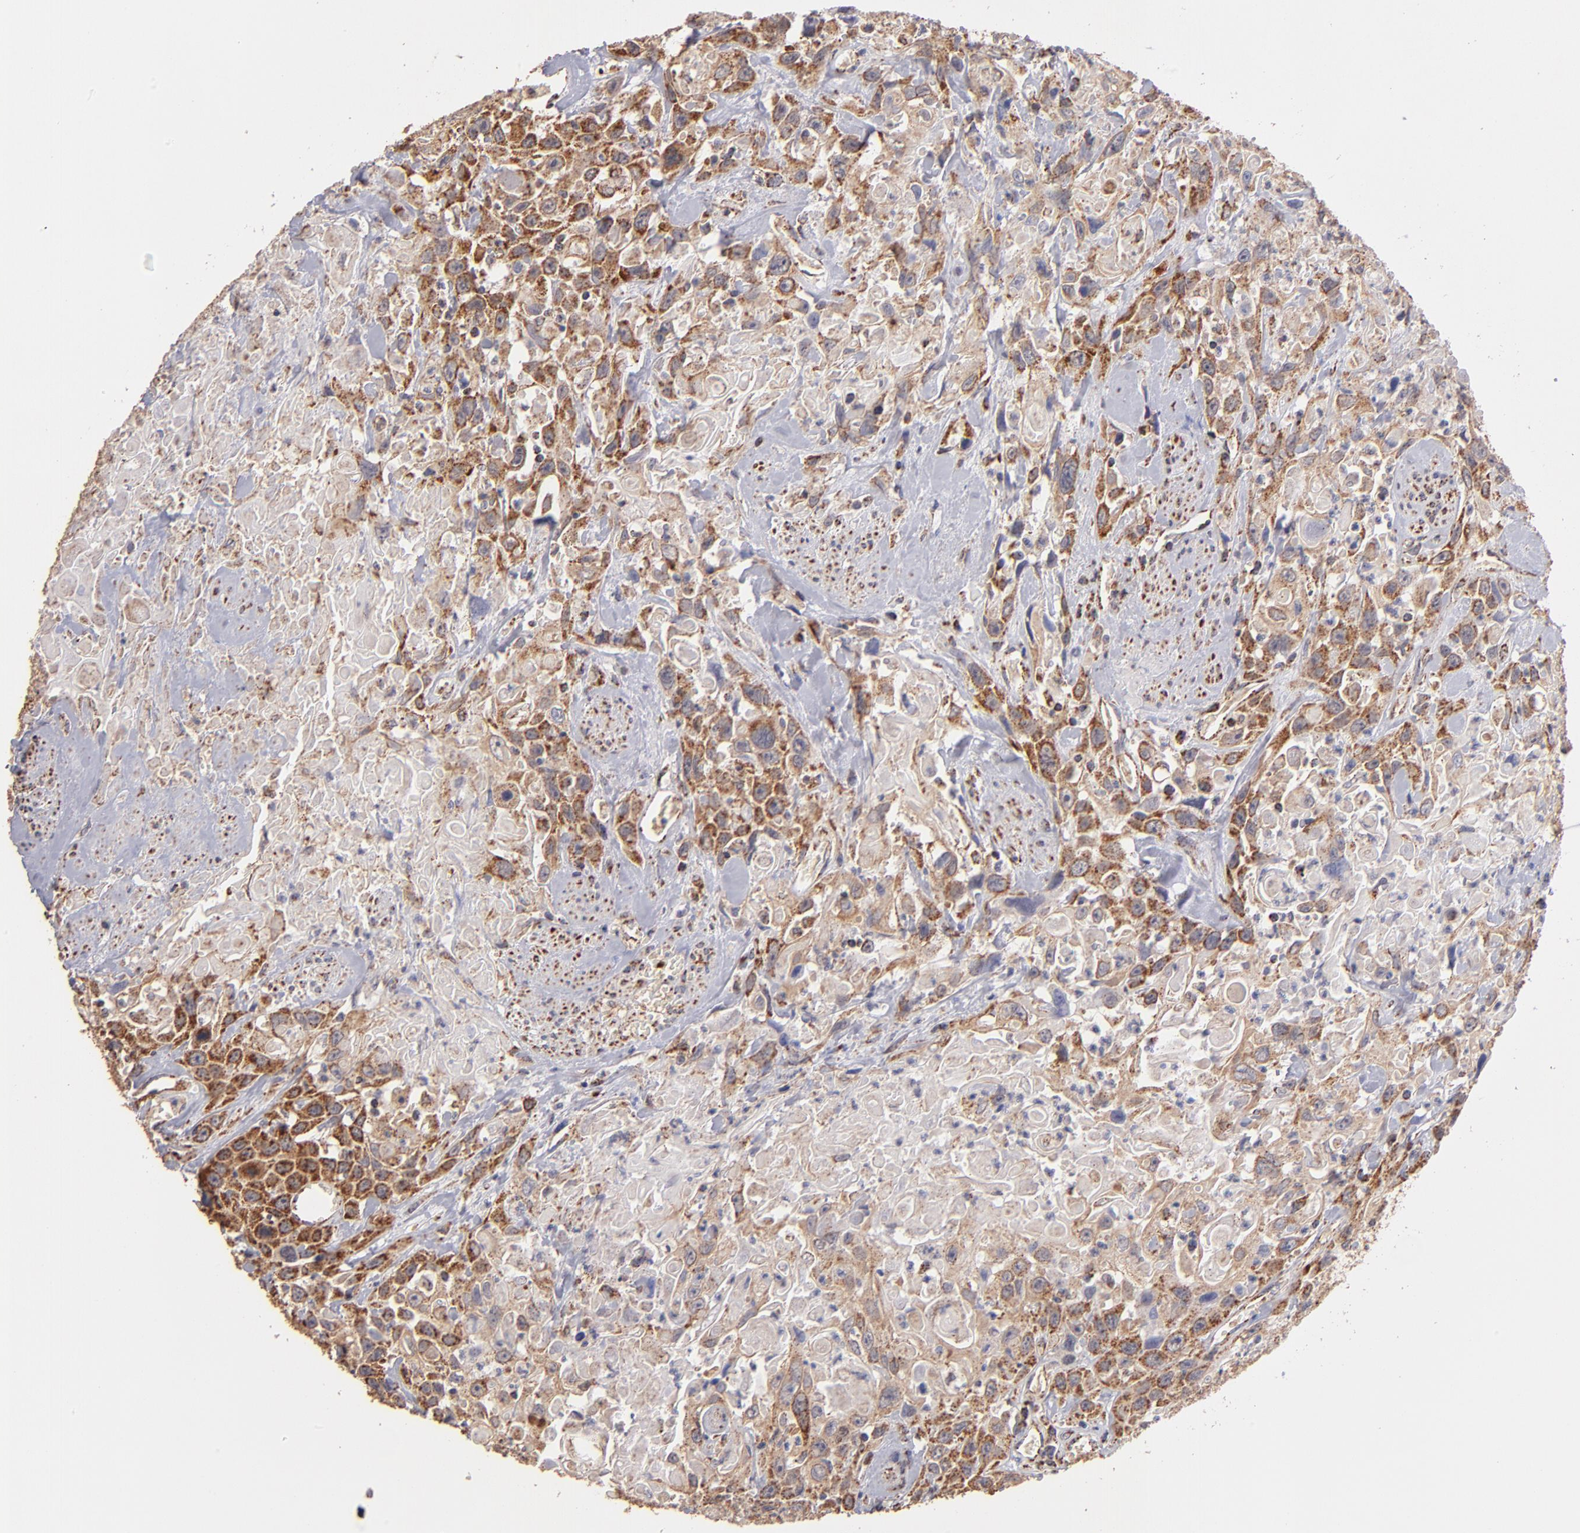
{"staining": {"intensity": "moderate", "quantity": "25%-75%", "location": "cytoplasmic/membranous"}, "tissue": "urothelial cancer", "cell_type": "Tumor cells", "image_type": "cancer", "snomed": [{"axis": "morphology", "description": "Urothelial carcinoma, High grade"}, {"axis": "topography", "description": "Urinary bladder"}], "caption": "A high-resolution photomicrograph shows IHC staining of urothelial cancer, which exhibits moderate cytoplasmic/membranous expression in about 25%-75% of tumor cells. (DAB IHC, brown staining for protein, blue staining for nuclei).", "gene": "DLST", "patient": {"sex": "female", "age": 84}}